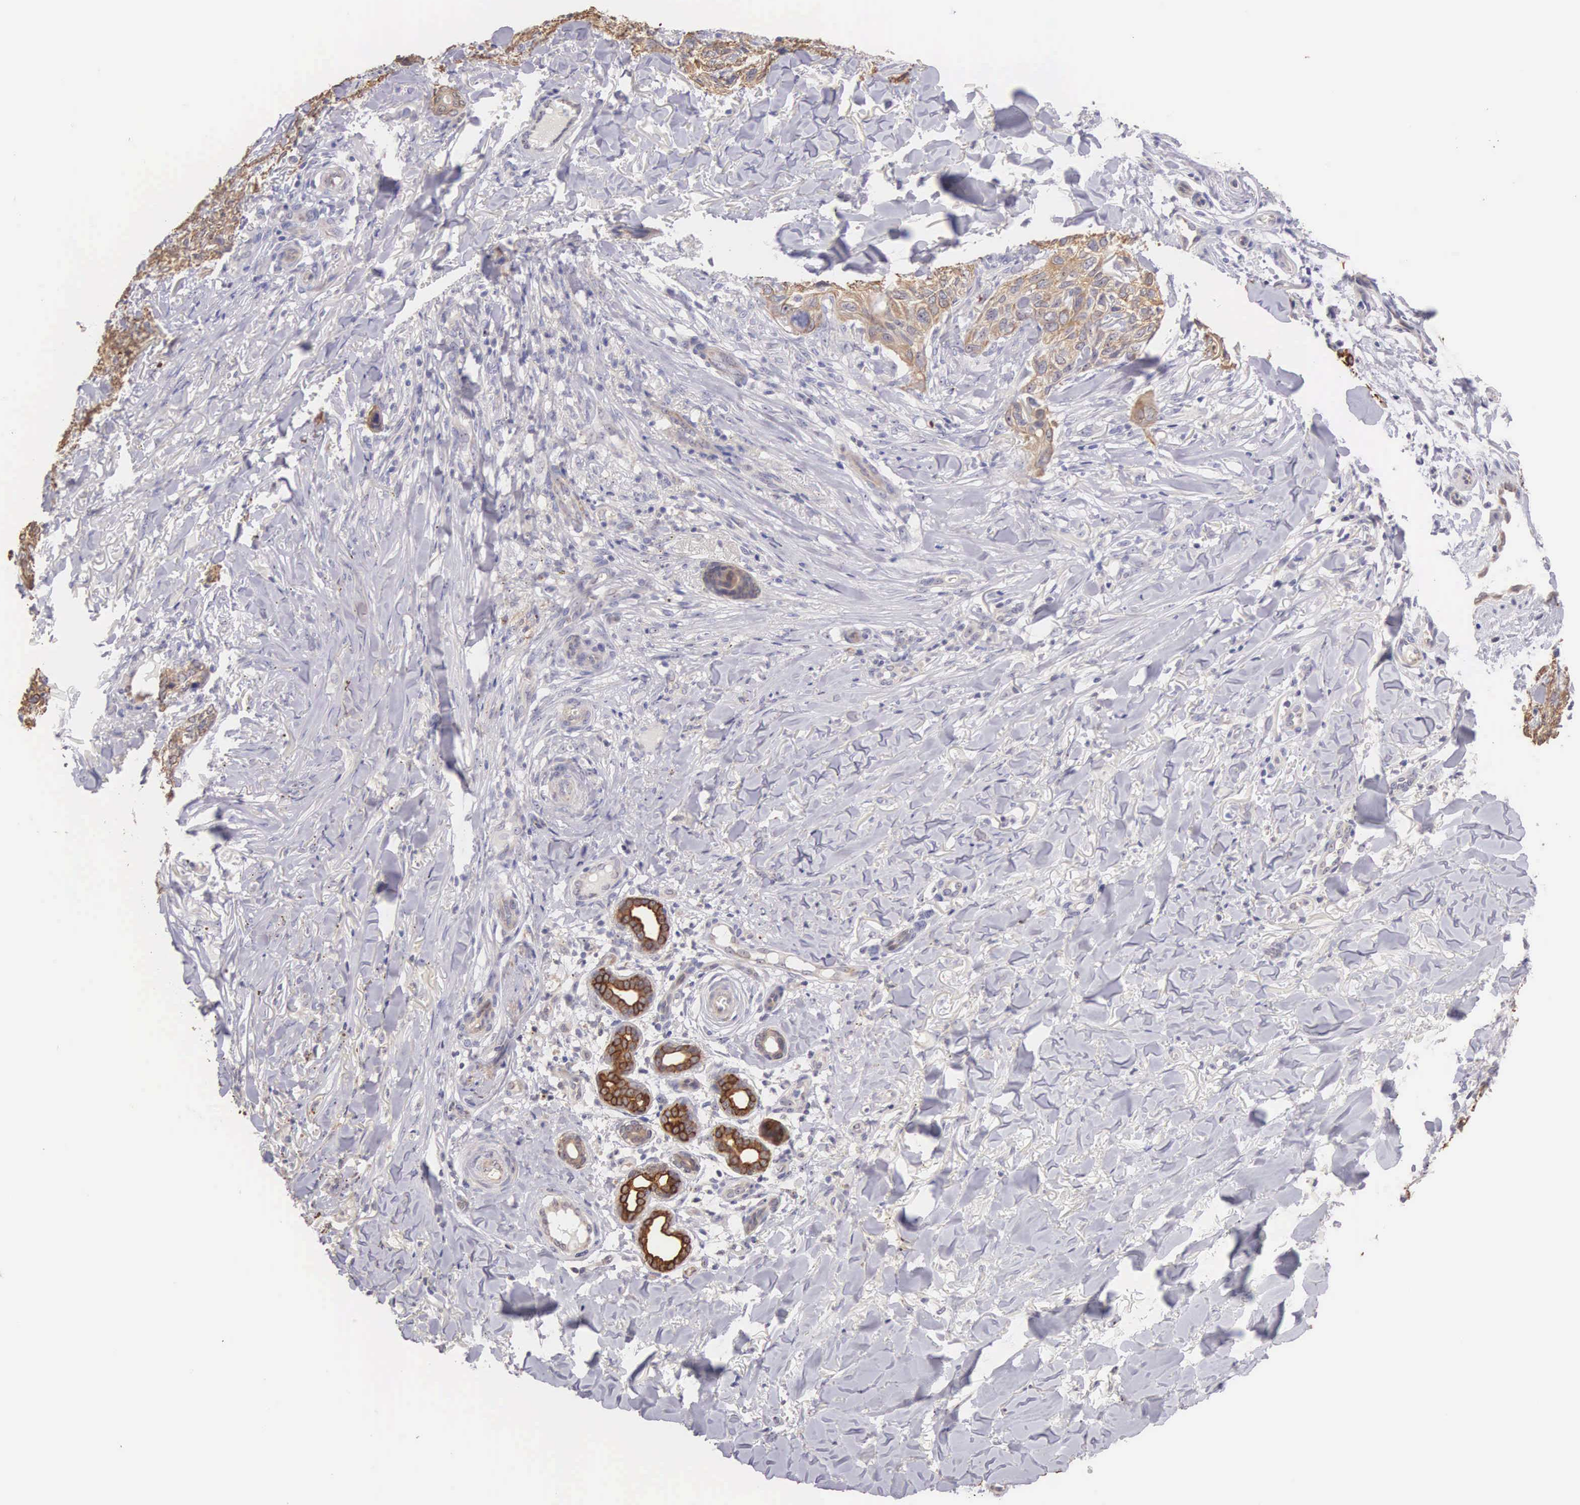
{"staining": {"intensity": "moderate", "quantity": ">75%", "location": "cytoplasmic/membranous"}, "tissue": "skin cancer", "cell_type": "Tumor cells", "image_type": "cancer", "snomed": [{"axis": "morphology", "description": "Normal tissue, NOS"}, {"axis": "morphology", "description": "Basal cell carcinoma"}, {"axis": "topography", "description": "Skin"}], "caption": "High-magnification brightfield microscopy of skin cancer (basal cell carcinoma) stained with DAB (brown) and counterstained with hematoxylin (blue). tumor cells exhibit moderate cytoplasmic/membranous expression is identified in approximately>75% of cells. (brown staining indicates protein expression, while blue staining denotes nuclei).", "gene": "PIR", "patient": {"sex": "male", "age": 81}}